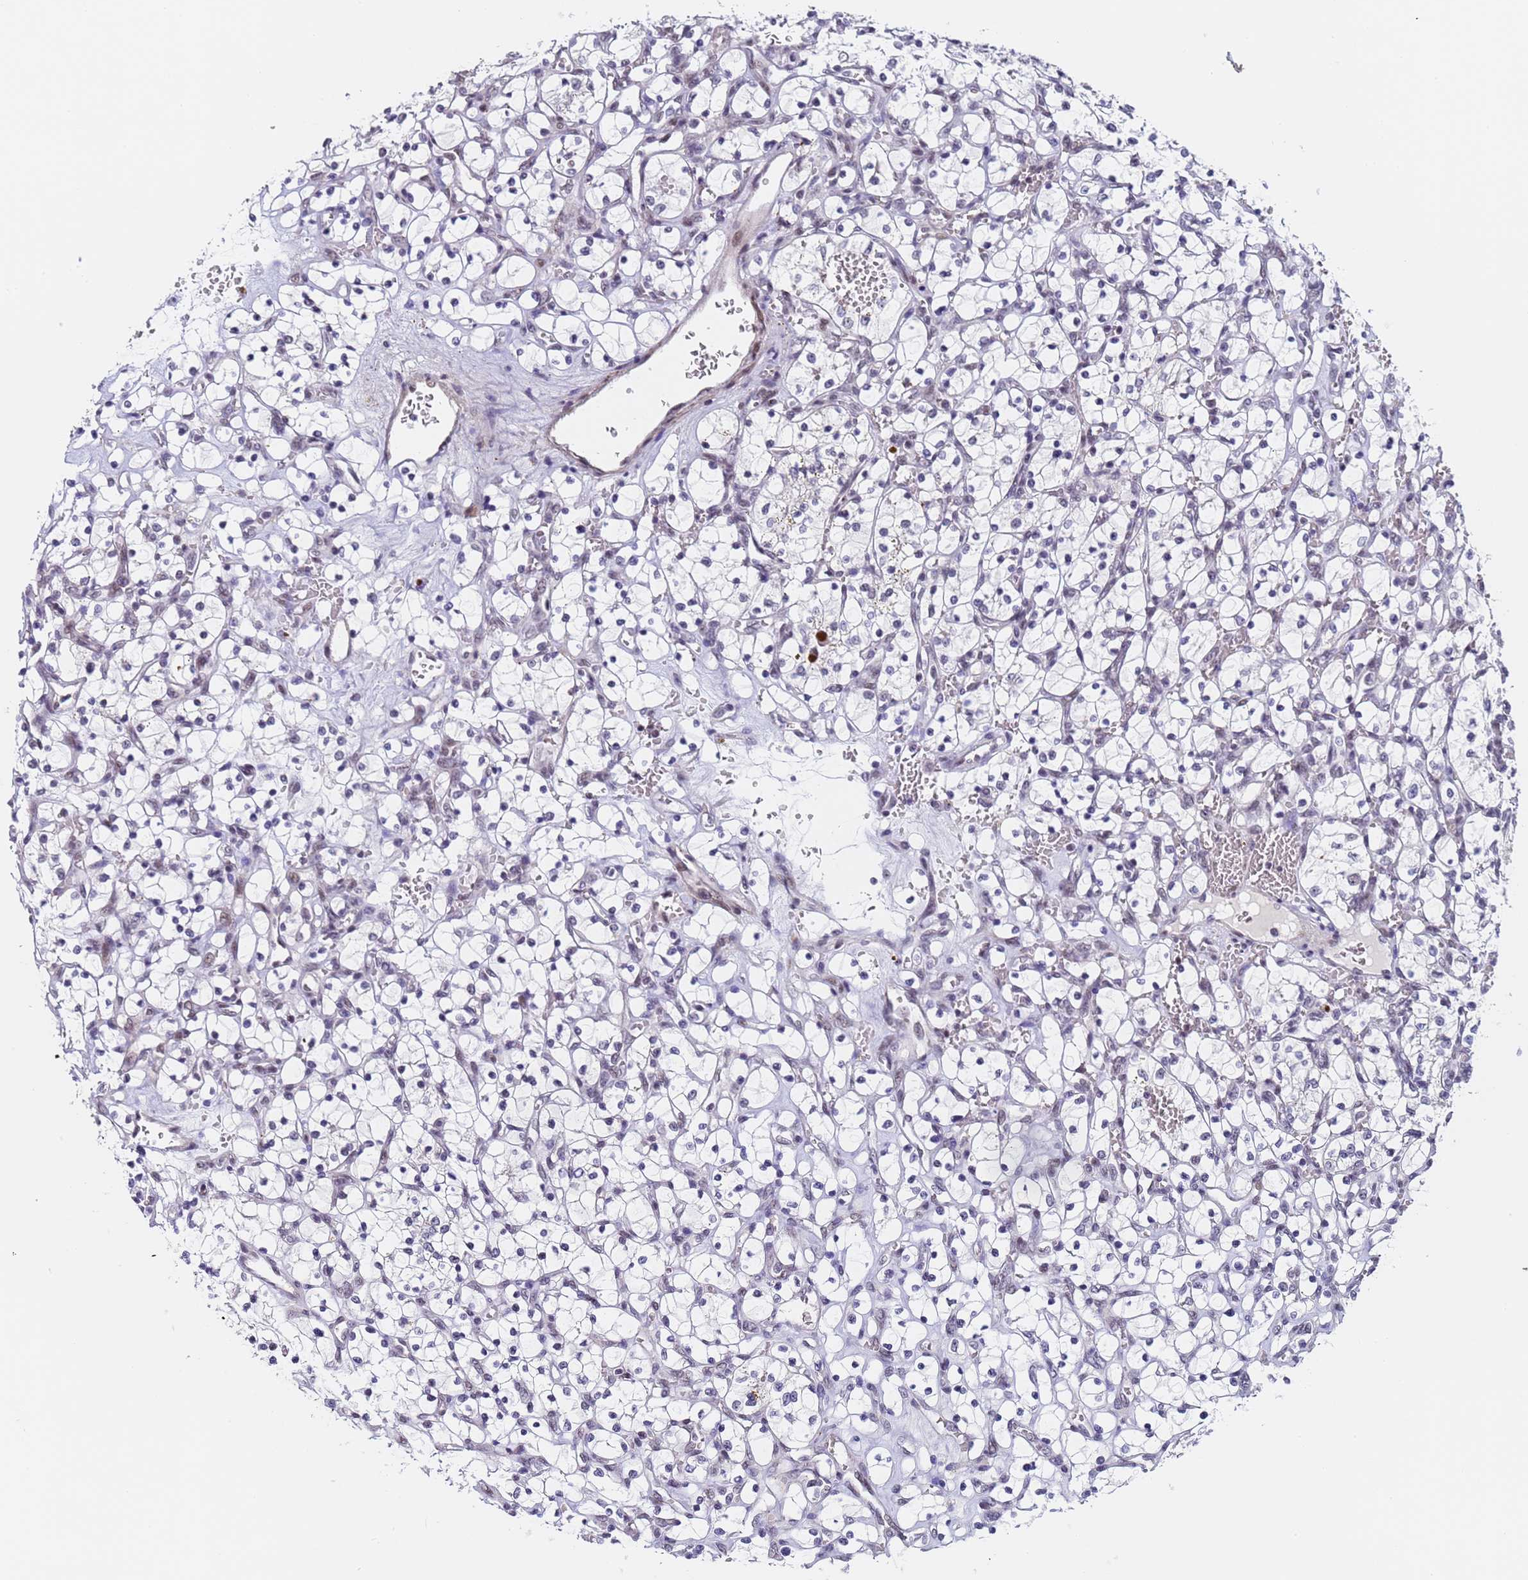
{"staining": {"intensity": "negative", "quantity": "none", "location": "none"}, "tissue": "renal cancer", "cell_type": "Tumor cells", "image_type": "cancer", "snomed": [{"axis": "morphology", "description": "Adenocarcinoma, NOS"}, {"axis": "topography", "description": "Kidney"}], "caption": "This image is of renal cancer stained with IHC to label a protein in brown with the nuclei are counter-stained blue. There is no staining in tumor cells. (Immunohistochemistry, brightfield microscopy, high magnification).", "gene": "FNBP4", "patient": {"sex": "female", "age": 69}}